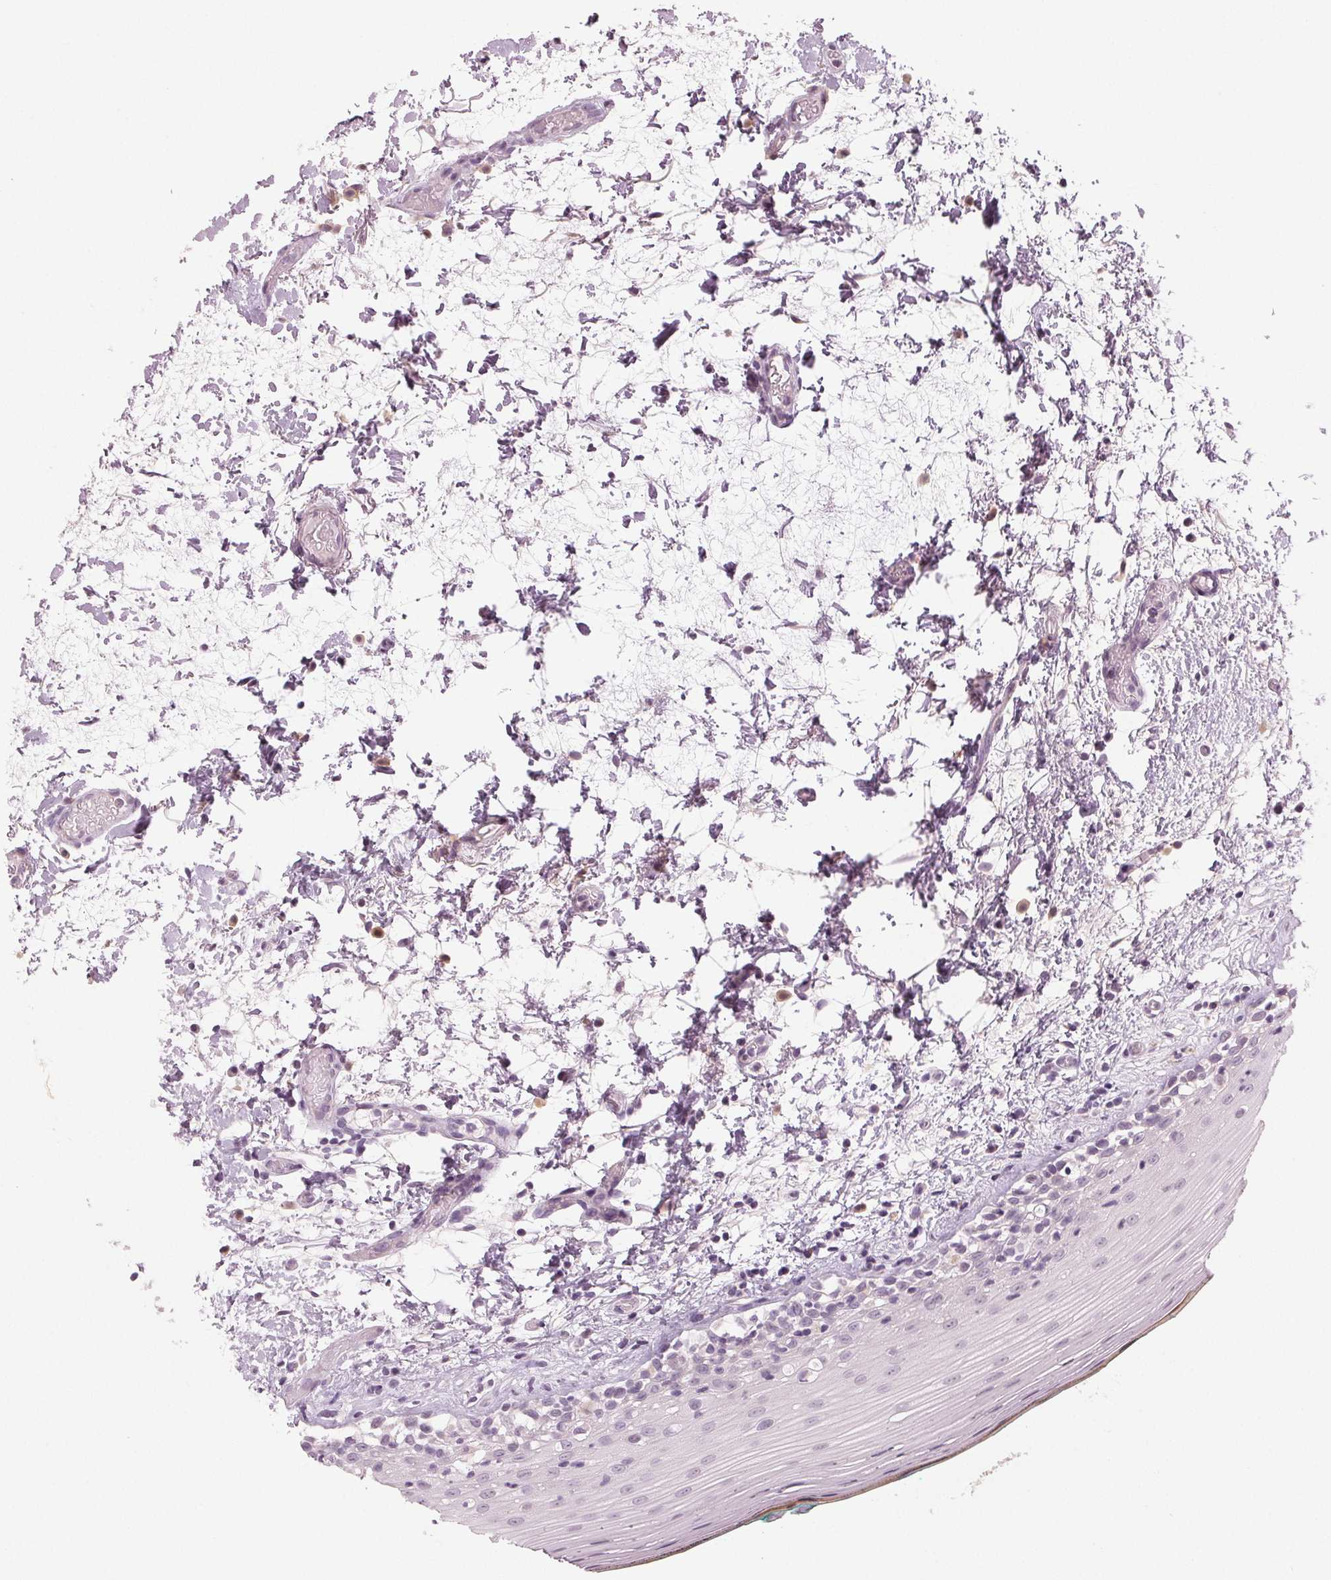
{"staining": {"intensity": "negative", "quantity": "none", "location": "none"}, "tissue": "oral mucosa", "cell_type": "Squamous epithelial cells", "image_type": "normal", "snomed": [{"axis": "morphology", "description": "Normal tissue, NOS"}, {"axis": "topography", "description": "Oral tissue"}], "caption": "Squamous epithelial cells show no significant protein staining in unremarkable oral mucosa.", "gene": "PRAP1", "patient": {"sex": "female", "age": 83}}